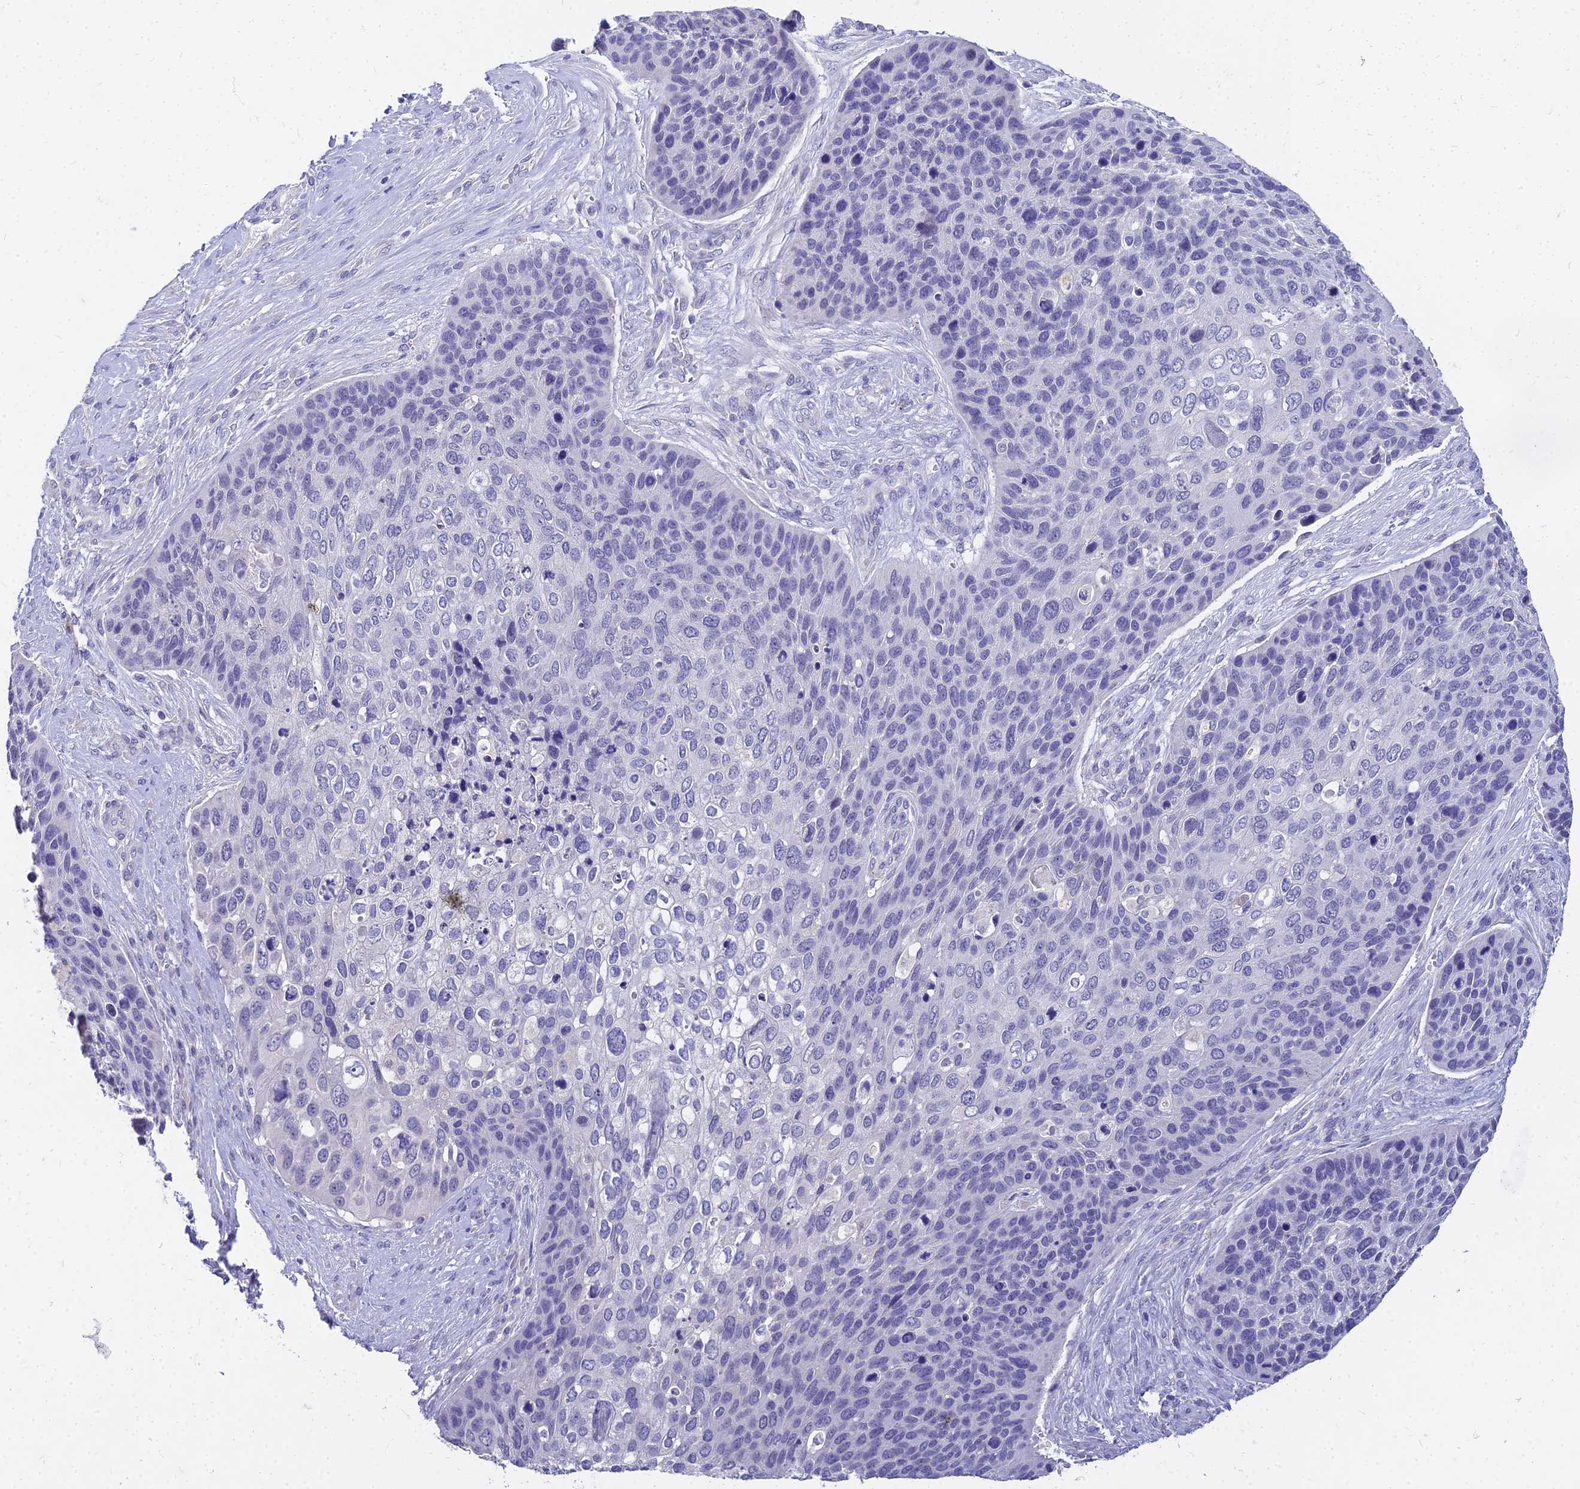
{"staining": {"intensity": "negative", "quantity": "none", "location": "none"}, "tissue": "skin cancer", "cell_type": "Tumor cells", "image_type": "cancer", "snomed": [{"axis": "morphology", "description": "Basal cell carcinoma"}, {"axis": "topography", "description": "Skin"}], "caption": "A high-resolution photomicrograph shows immunohistochemistry staining of skin cancer (basal cell carcinoma), which shows no significant staining in tumor cells. (DAB (3,3'-diaminobenzidine) IHC, high magnification).", "gene": "NPY", "patient": {"sex": "female", "age": 74}}